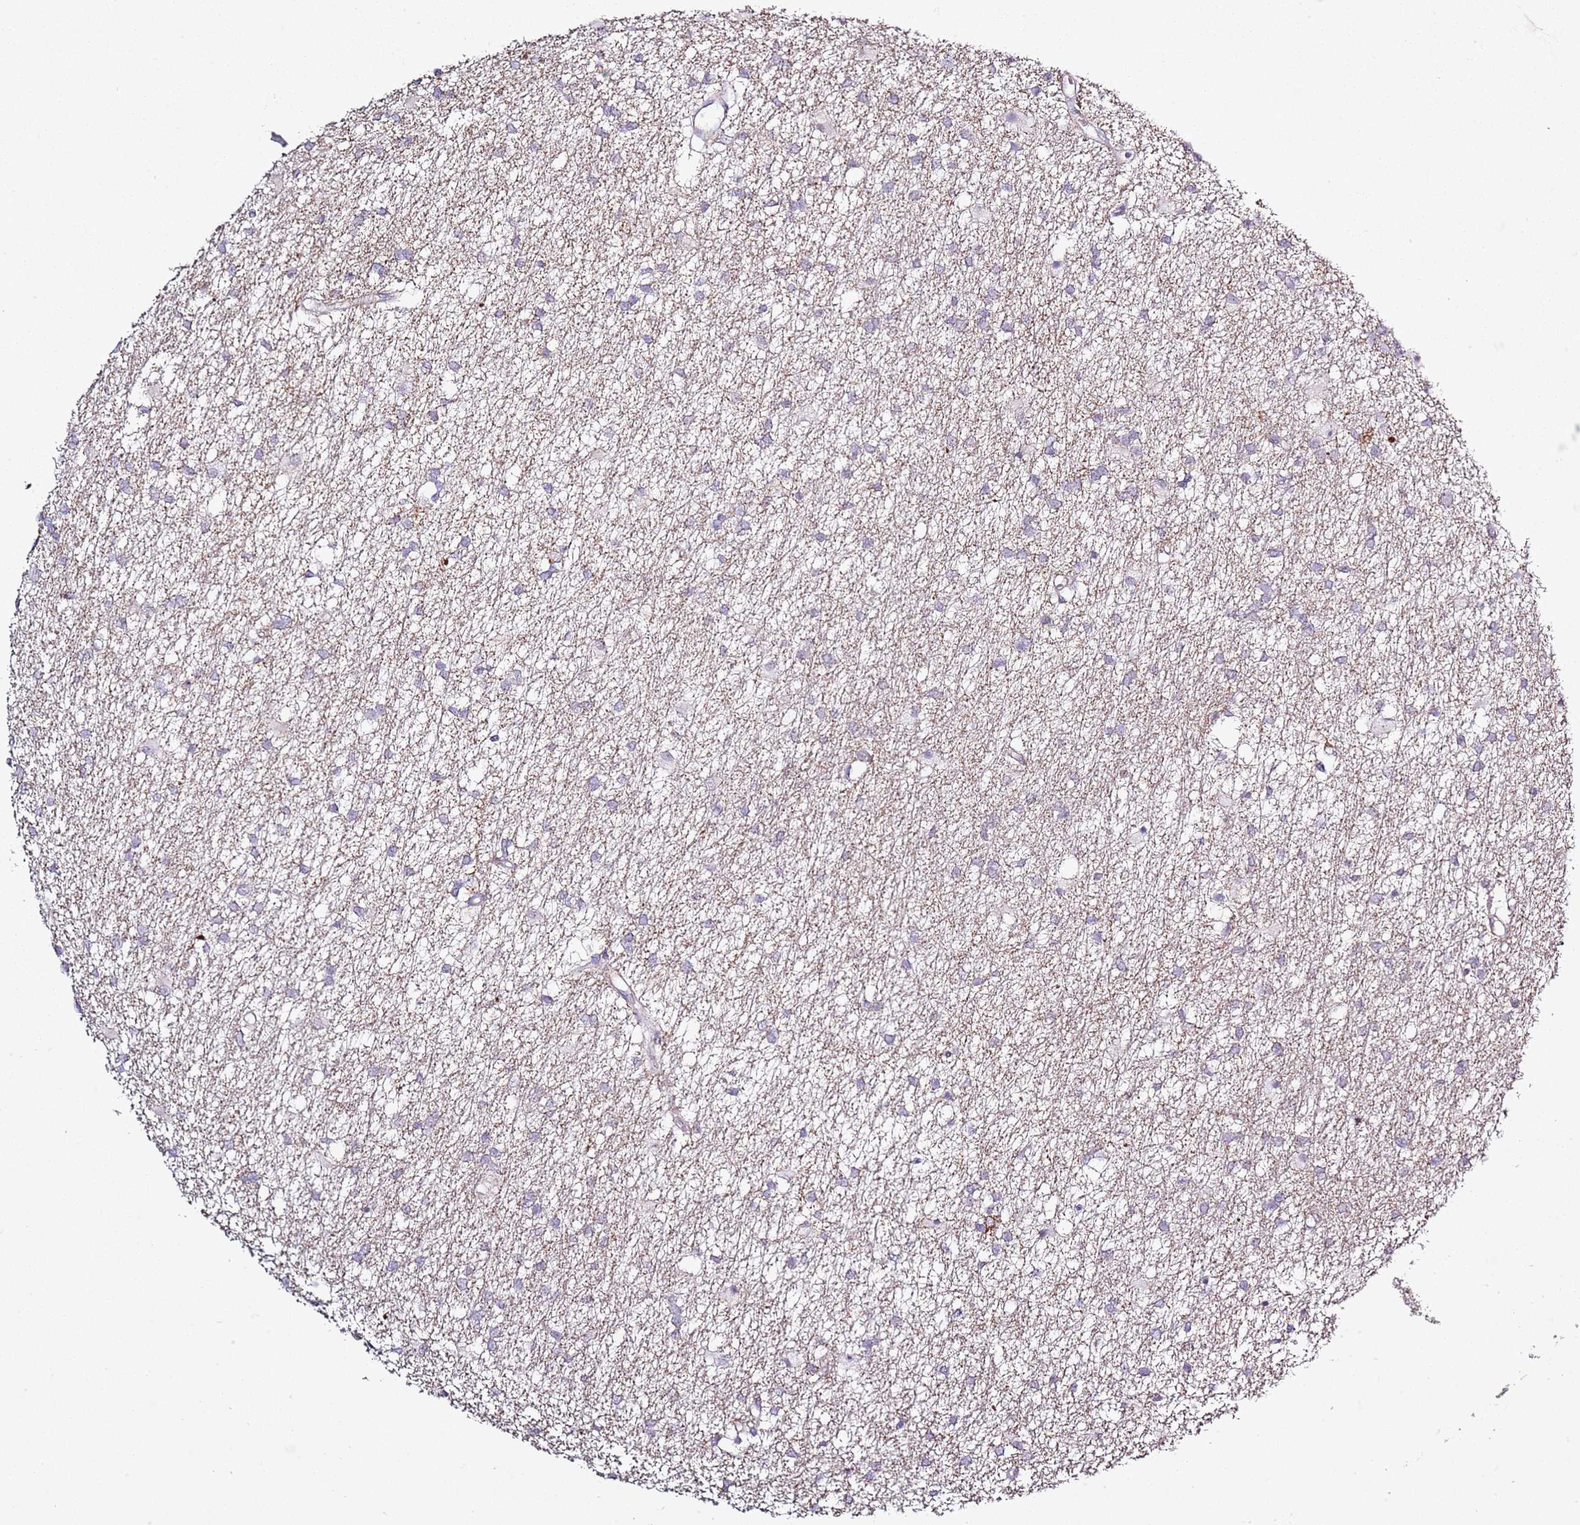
{"staining": {"intensity": "negative", "quantity": "none", "location": "none"}, "tissue": "glioma", "cell_type": "Tumor cells", "image_type": "cancer", "snomed": [{"axis": "morphology", "description": "Glioma, malignant, High grade"}, {"axis": "topography", "description": "Brain"}], "caption": "The histopathology image demonstrates no significant staining in tumor cells of high-grade glioma (malignant).", "gene": "SLC23A1", "patient": {"sex": "male", "age": 77}}